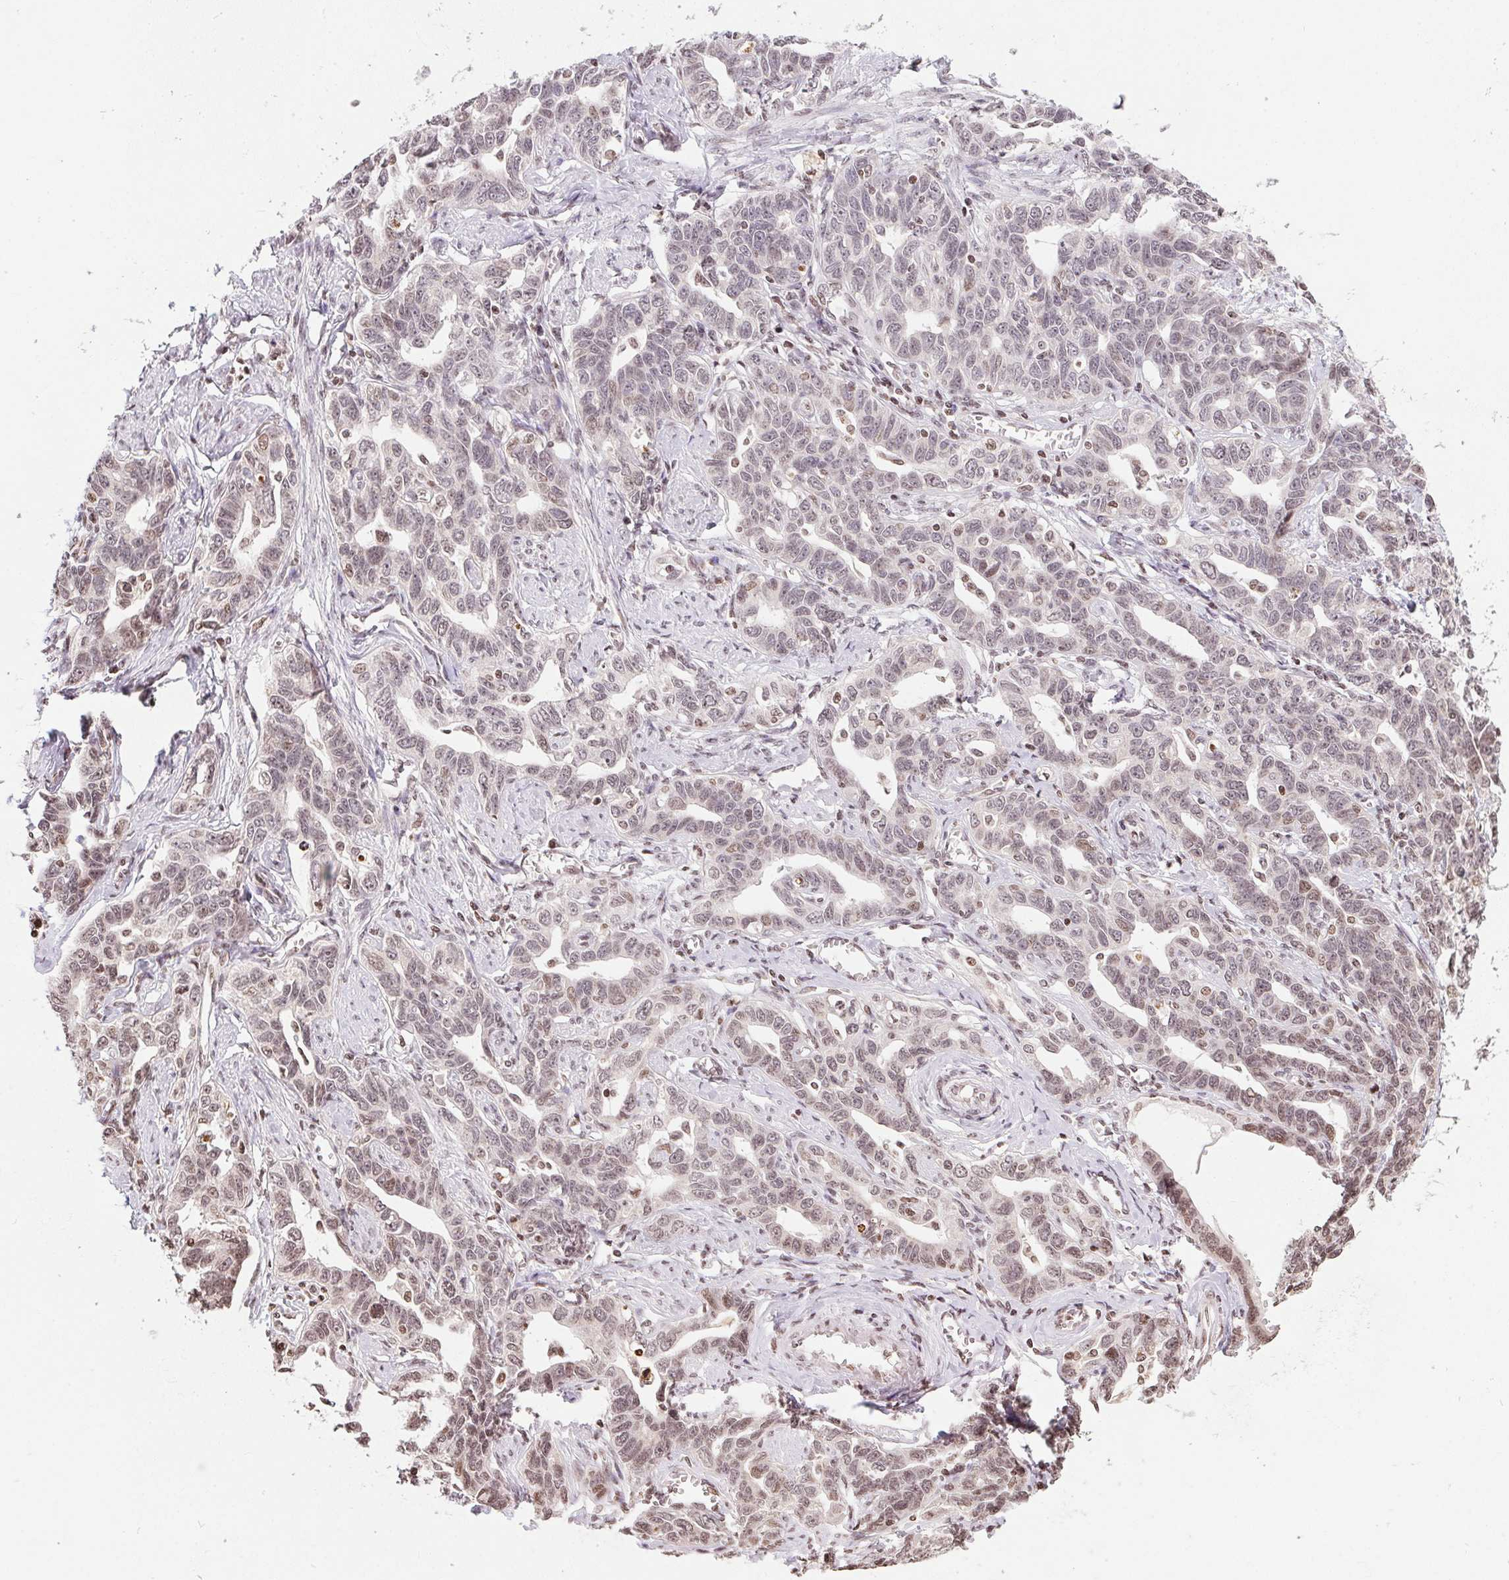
{"staining": {"intensity": "weak", "quantity": ">75%", "location": "nuclear"}, "tissue": "ovarian cancer", "cell_type": "Tumor cells", "image_type": "cancer", "snomed": [{"axis": "morphology", "description": "Cystadenocarcinoma, serous, NOS"}, {"axis": "topography", "description": "Ovary"}], "caption": "Ovarian serous cystadenocarcinoma stained with a brown dye reveals weak nuclear positive positivity in approximately >75% of tumor cells.", "gene": "RNF181", "patient": {"sex": "female", "age": 69}}